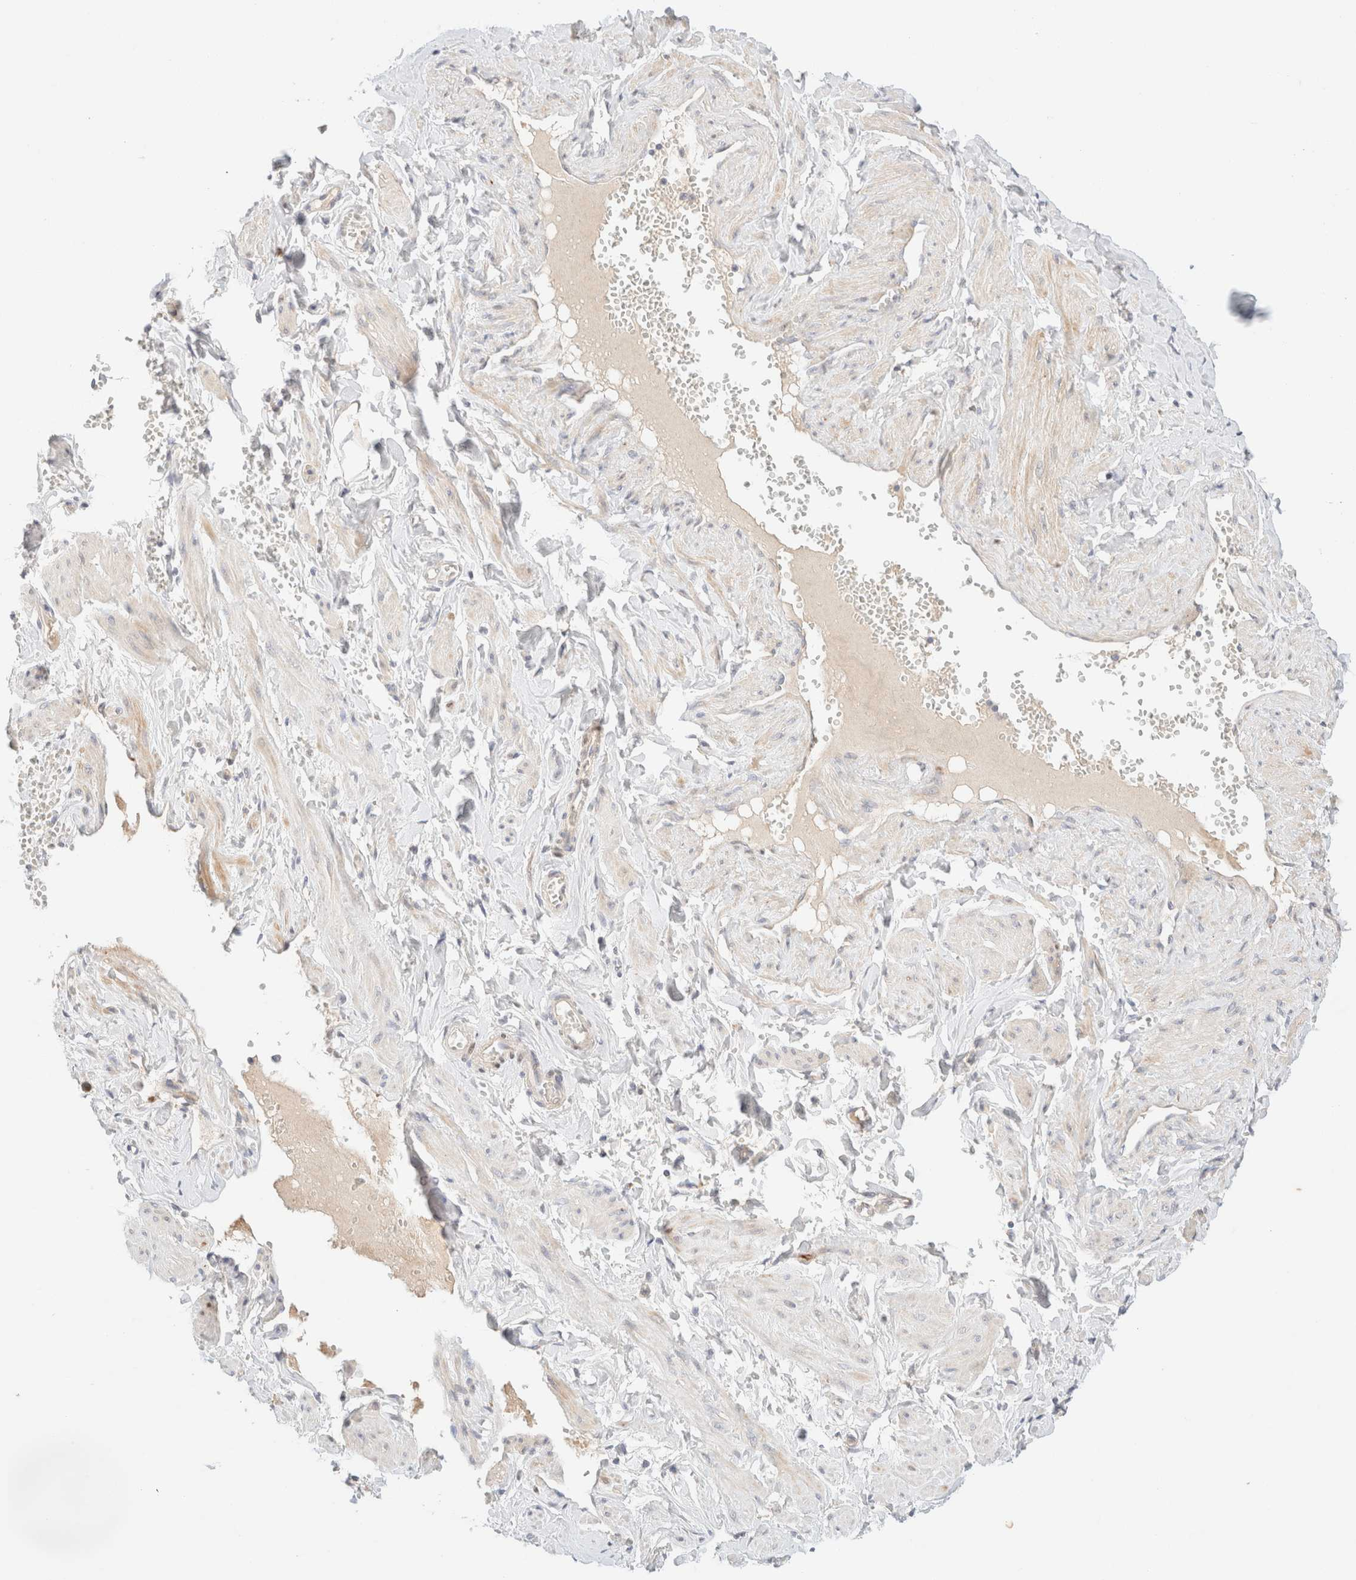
{"staining": {"intensity": "negative", "quantity": "none", "location": "none"}, "tissue": "adipose tissue", "cell_type": "Adipocytes", "image_type": "normal", "snomed": [{"axis": "morphology", "description": "Normal tissue, NOS"}, {"axis": "topography", "description": "Vascular tissue"}, {"axis": "topography", "description": "Fallopian tube"}, {"axis": "topography", "description": "Ovary"}], "caption": "An immunohistochemistry image of unremarkable adipose tissue is shown. There is no staining in adipocytes of adipose tissue.", "gene": "SNTB1", "patient": {"sex": "female", "age": 67}}